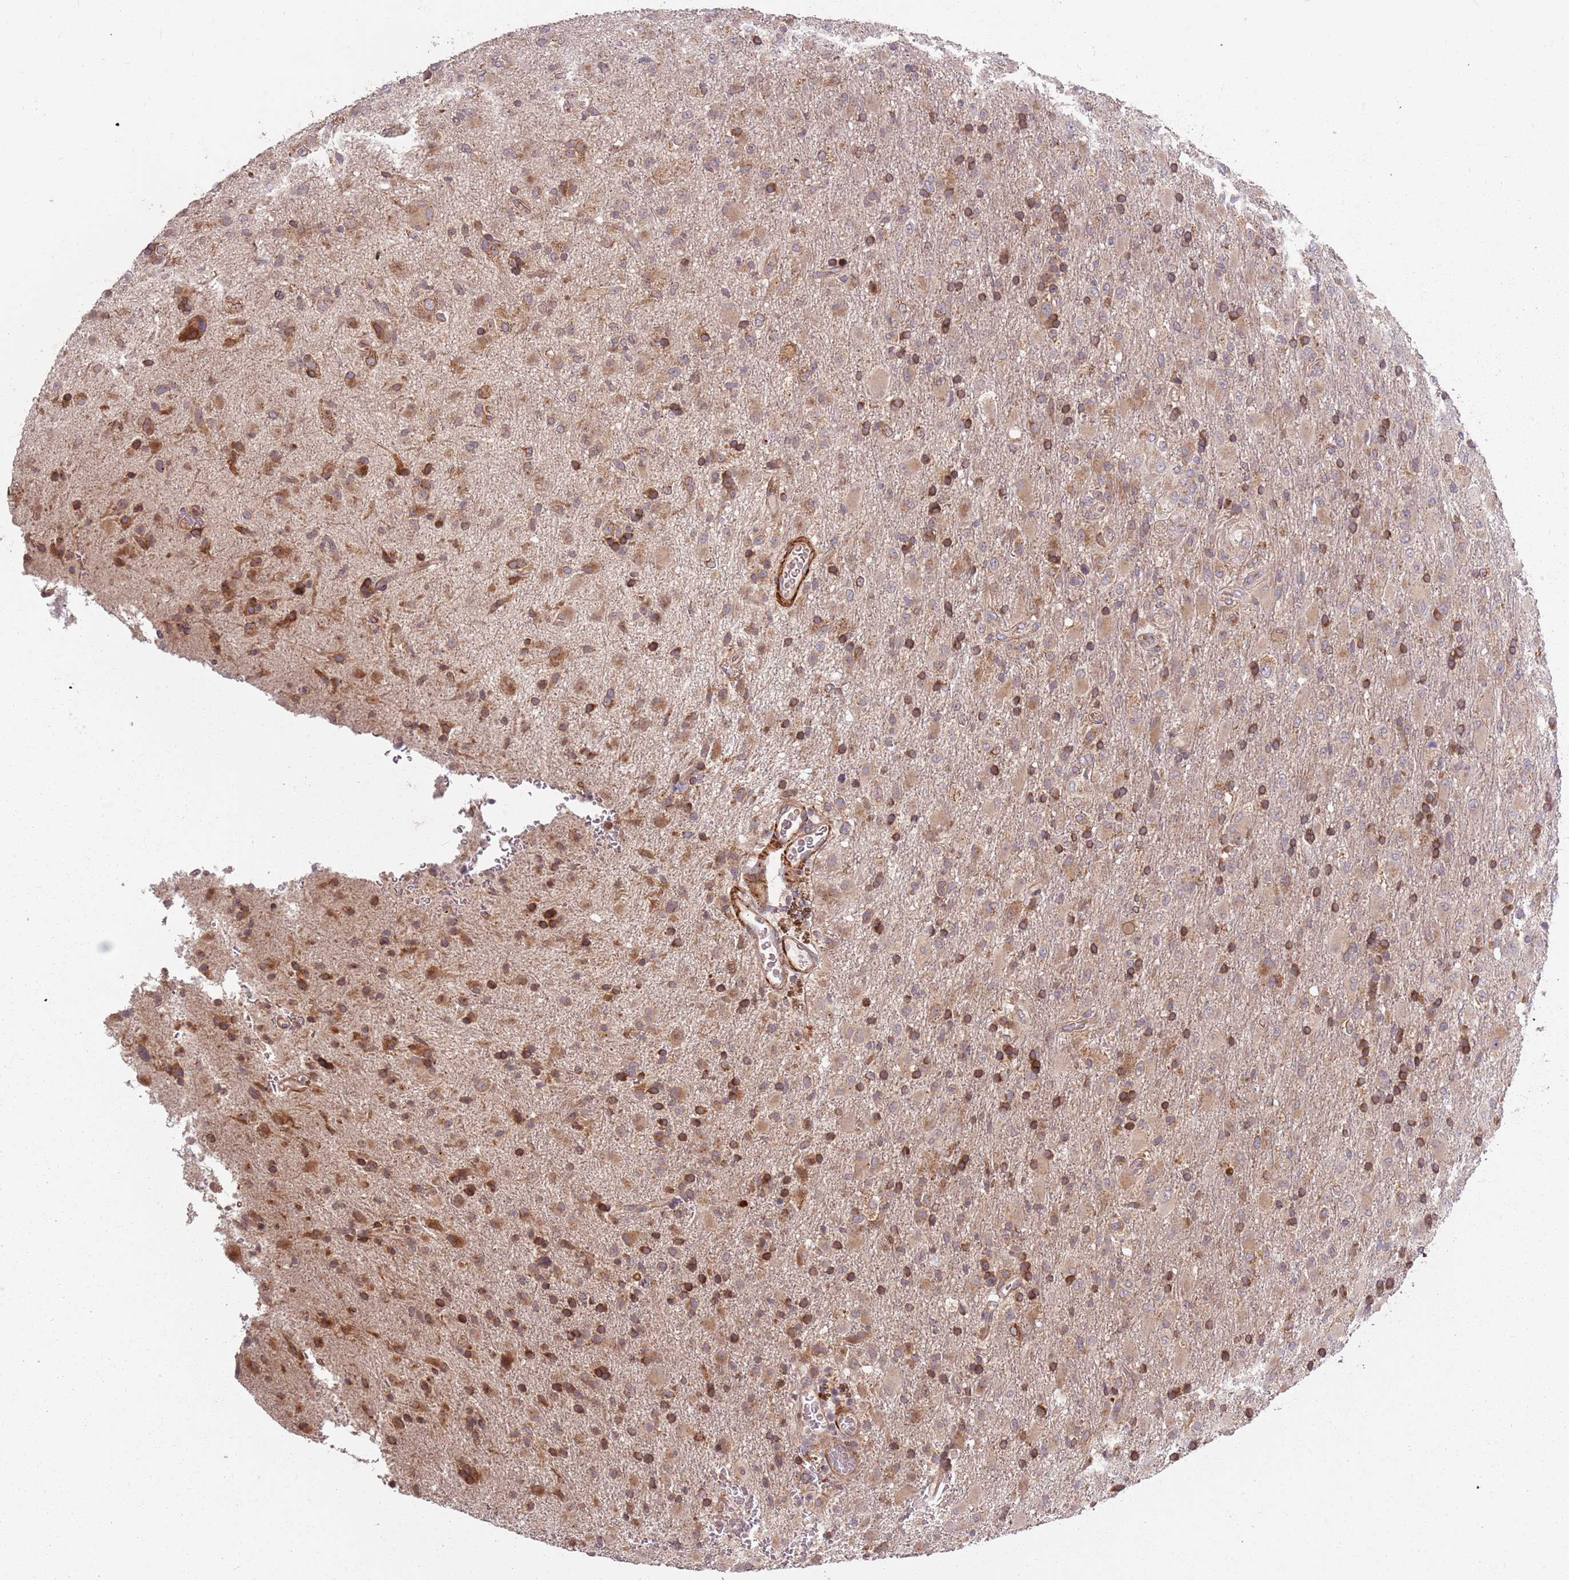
{"staining": {"intensity": "moderate", "quantity": "25%-75%", "location": "cytoplasmic/membranous"}, "tissue": "glioma", "cell_type": "Tumor cells", "image_type": "cancer", "snomed": [{"axis": "morphology", "description": "Glioma, malignant, Low grade"}, {"axis": "topography", "description": "Brain"}], "caption": "Tumor cells reveal medium levels of moderate cytoplasmic/membranous expression in approximately 25%-75% of cells in human malignant glioma (low-grade).", "gene": "PLD6", "patient": {"sex": "male", "age": 65}}